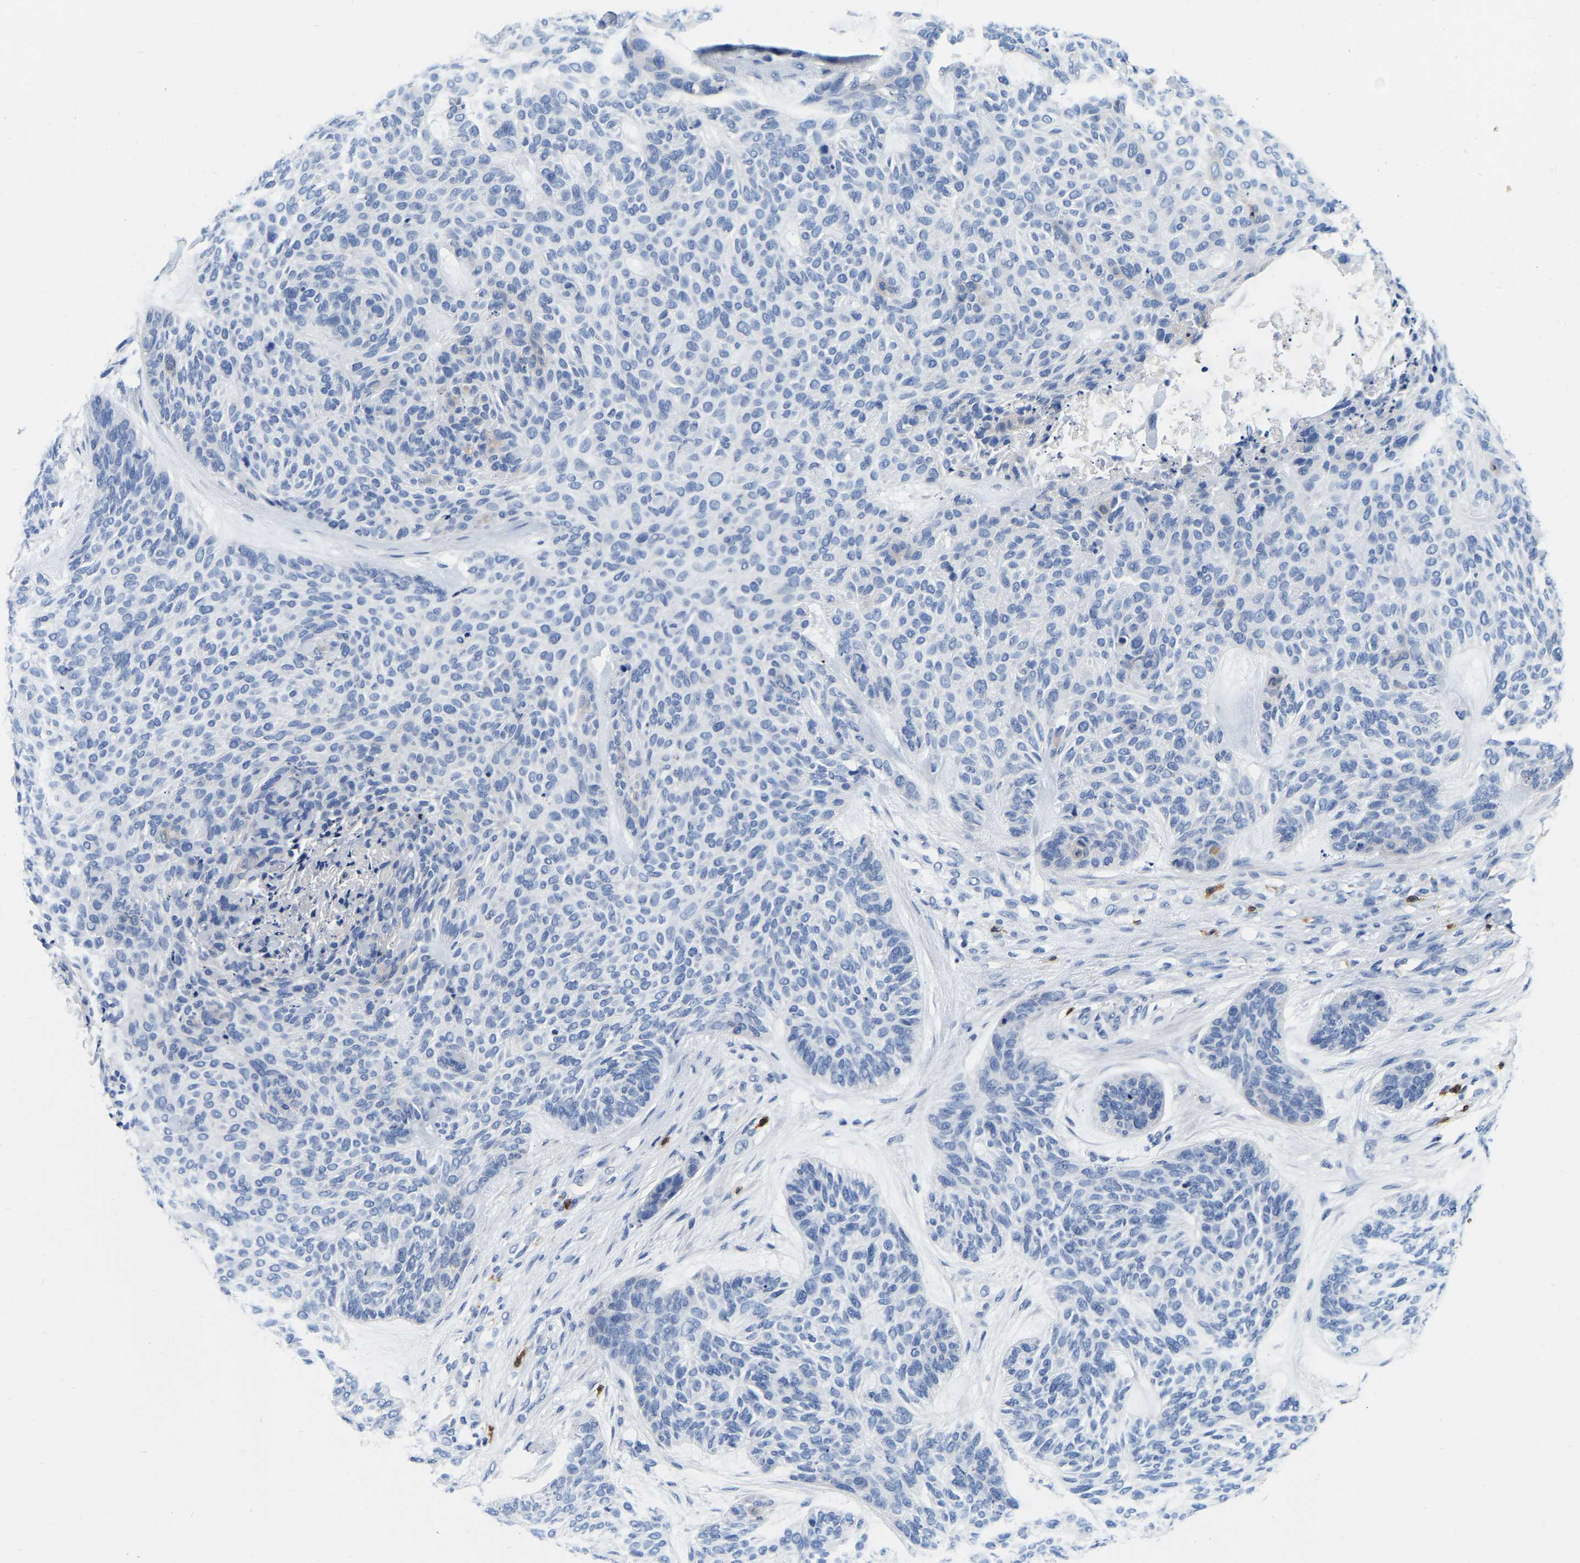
{"staining": {"intensity": "negative", "quantity": "none", "location": "none"}, "tissue": "skin cancer", "cell_type": "Tumor cells", "image_type": "cancer", "snomed": [{"axis": "morphology", "description": "Basal cell carcinoma"}, {"axis": "topography", "description": "Skin"}], "caption": "Immunohistochemistry histopathology image of neoplastic tissue: human skin cancer stained with DAB (3,3'-diaminobenzidine) displays no significant protein staining in tumor cells. (DAB immunohistochemistry visualized using brightfield microscopy, high magnification).", "gene": "RAB27B", "patient": {"sex": "male", "age": 55}}